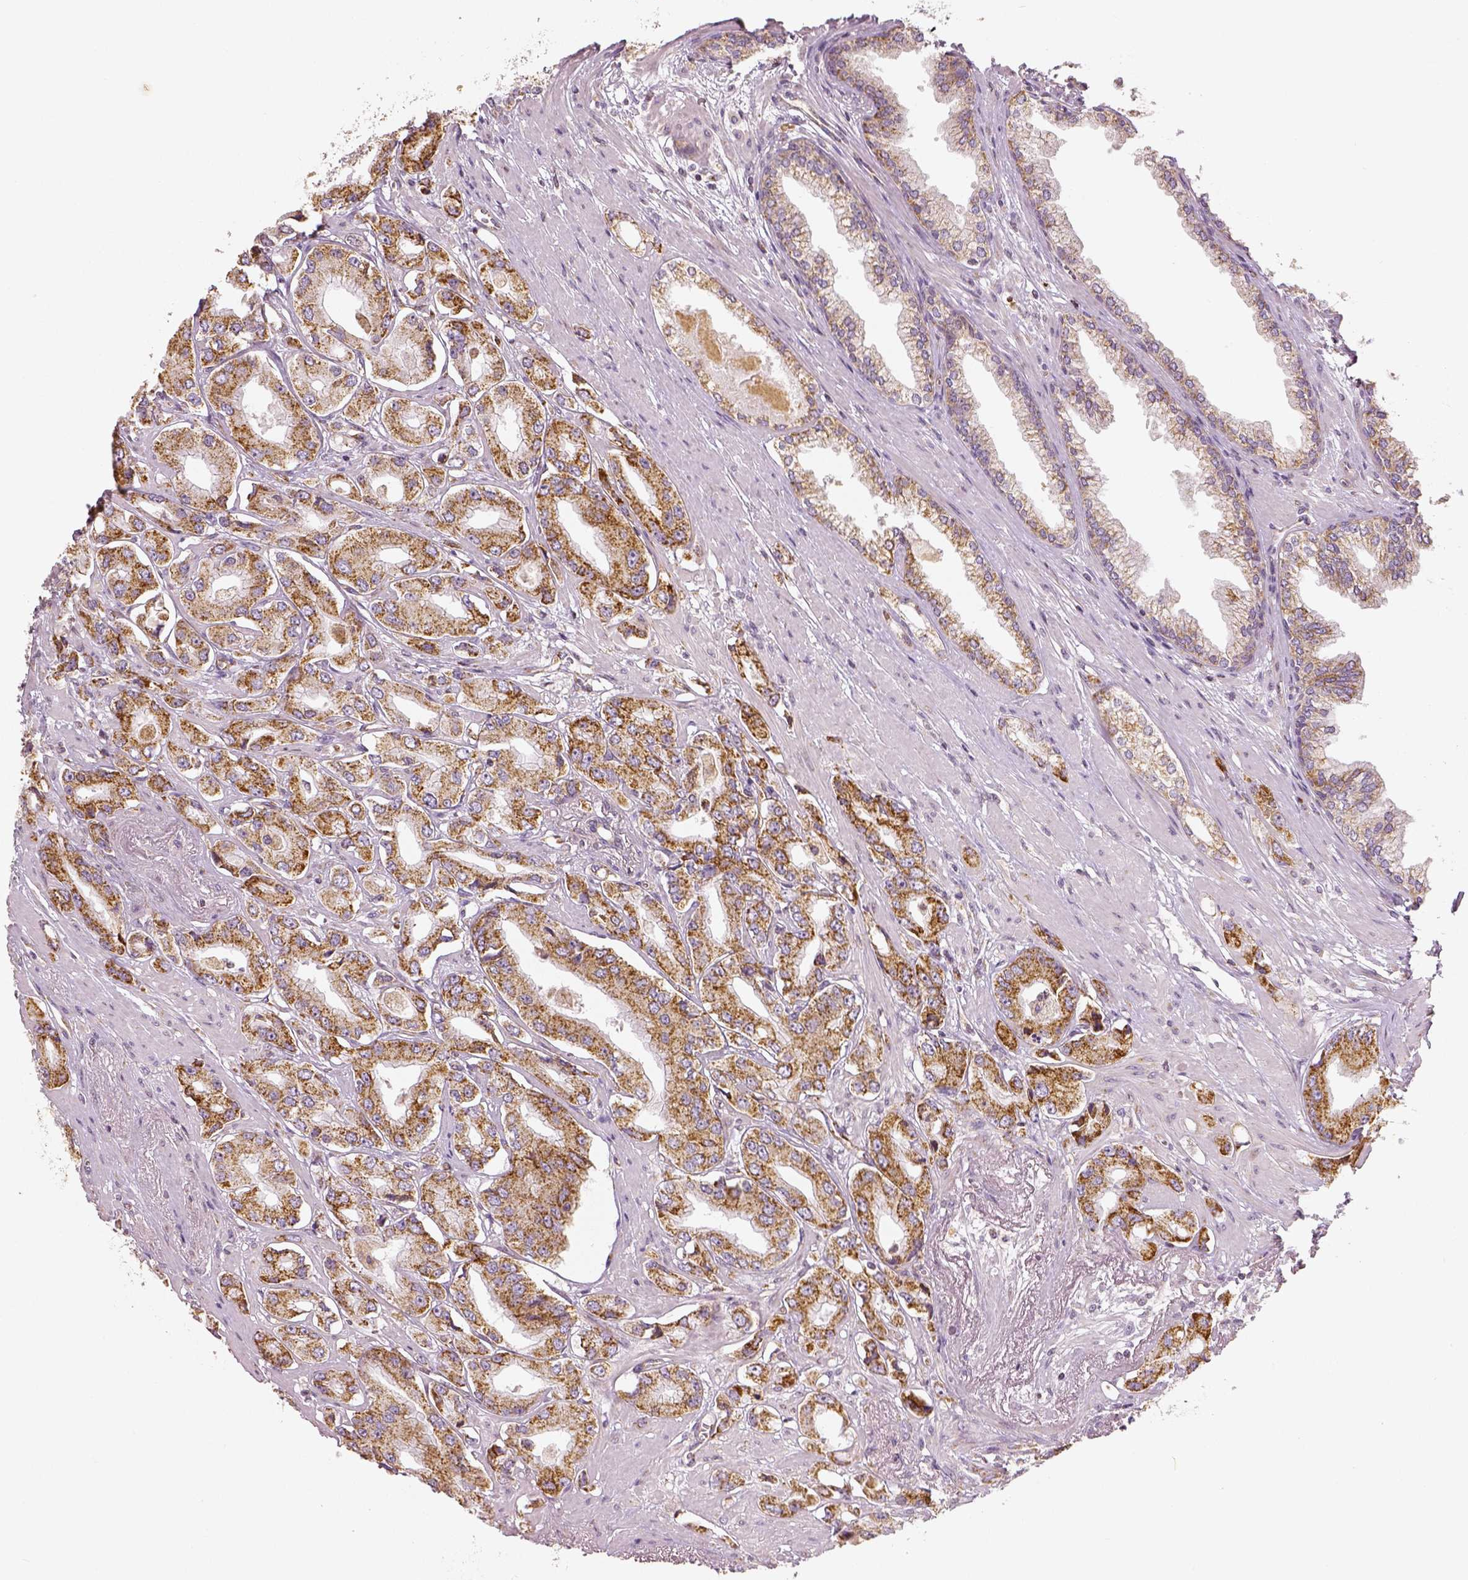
{"staining": {"intensity": "moderate", "quantity": ">75%", "location": "cytoplasmic/membranous"}, "tissue": "prostate cancer", "cell_type": "Tumor cells", "image_type": "cancer", "snomed": [{"axis": "morphology", "description": "Adenocarcinoma, Low grade"}, {"axis": "topography", "description": "Prostate"}], "caption": "Tumor cells reveal medium levels of moderate cytoplasmic/membranous expression in approximately >75% of cells in human prostate adenocarcinoma (low-grade). The staining was performed using DAB, with brown indicating positive protein expression. Nuclei are stained blue with hematoxylin.", "gene": "PGAM5", "patient": {"sex": "male", "age": 60}}